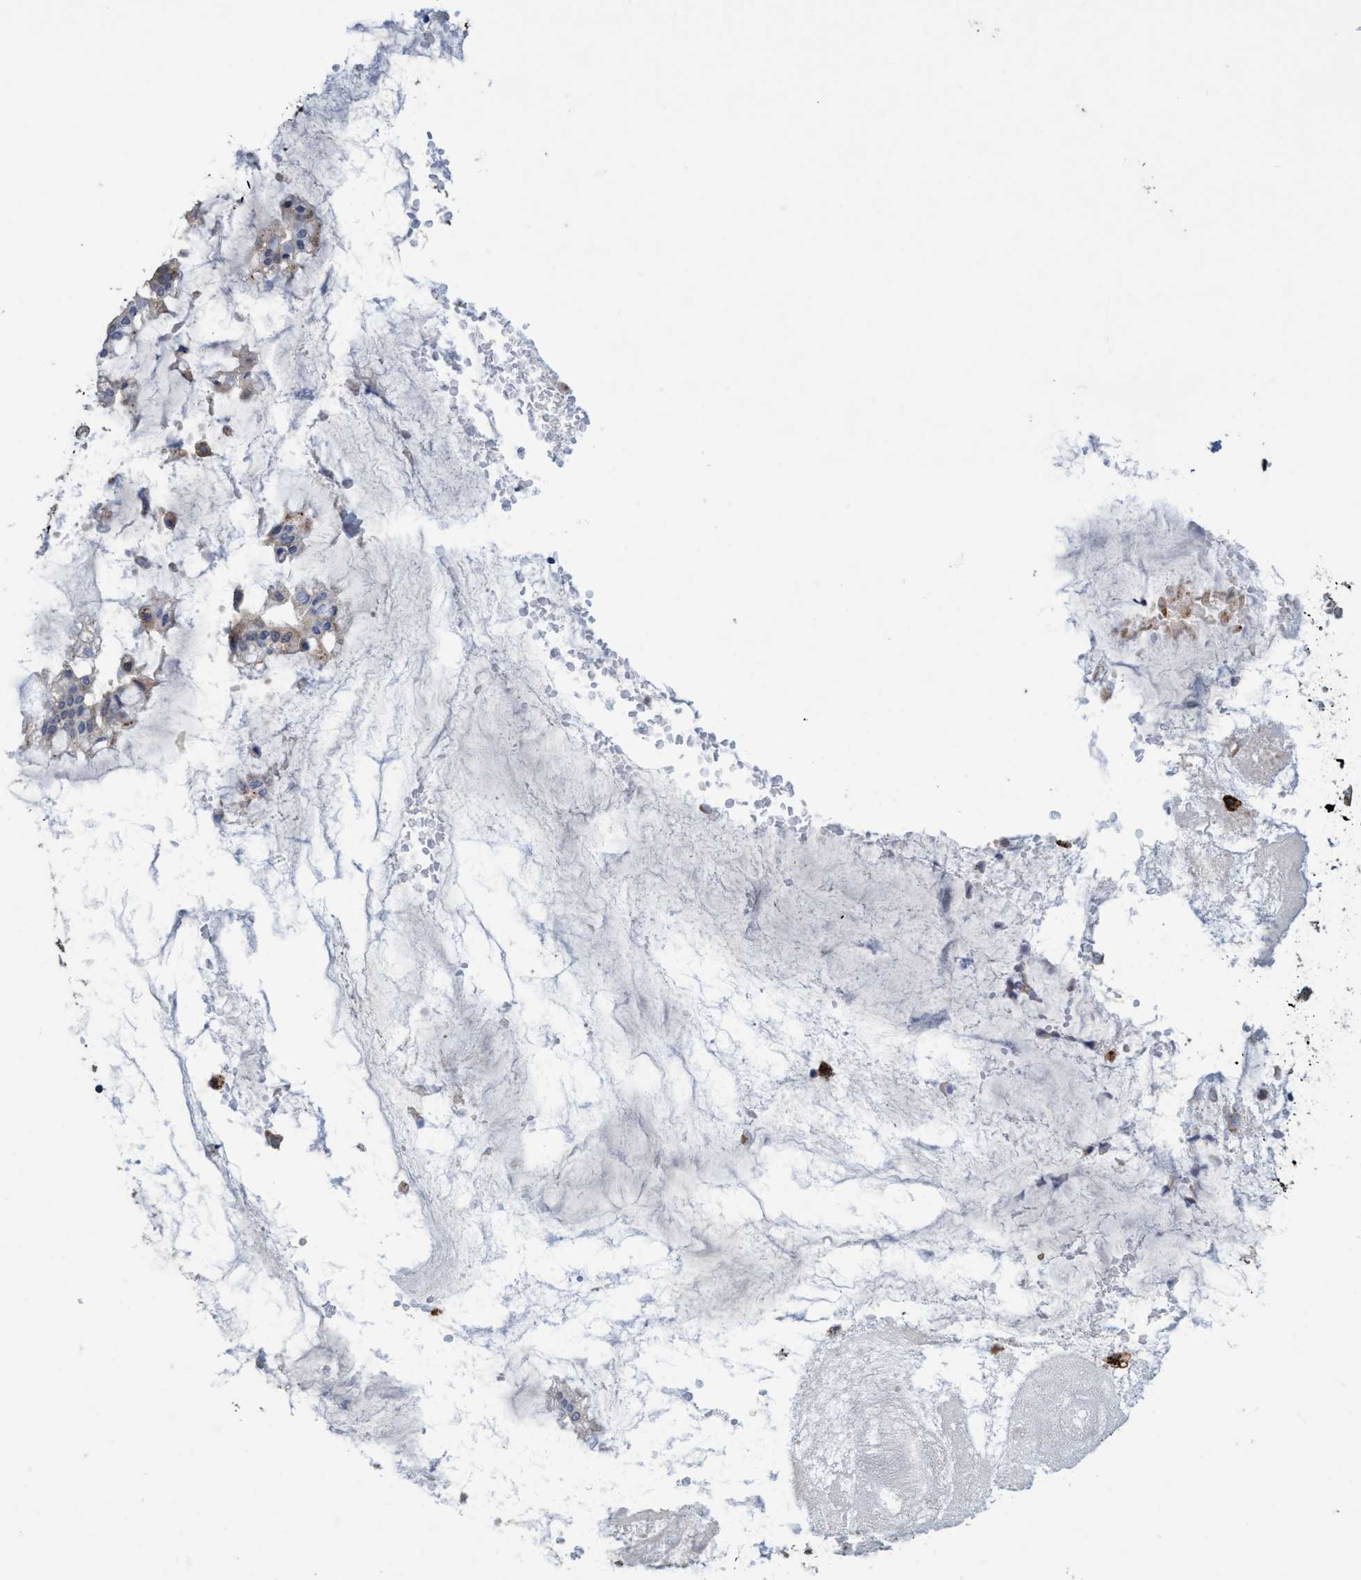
{"staining": {"intensity": "negative", "quantity": "none", "location": "none"}, "tissue": "ovarian cancer", "cell_type": "Tumor cells", "image_type": "cancer", "snomed": [{"axis": "morphology", "description": "Cystadenocarcinoma, mucinous, NOS"}, {"axis": "topography", "description": "Ovary"}], "caption": "The photomicrograph exhibits no significant staining in tumor cells of ovarian cancer.", "gene": "BBS9", "patient": {"sex": "female", "age": 73}}